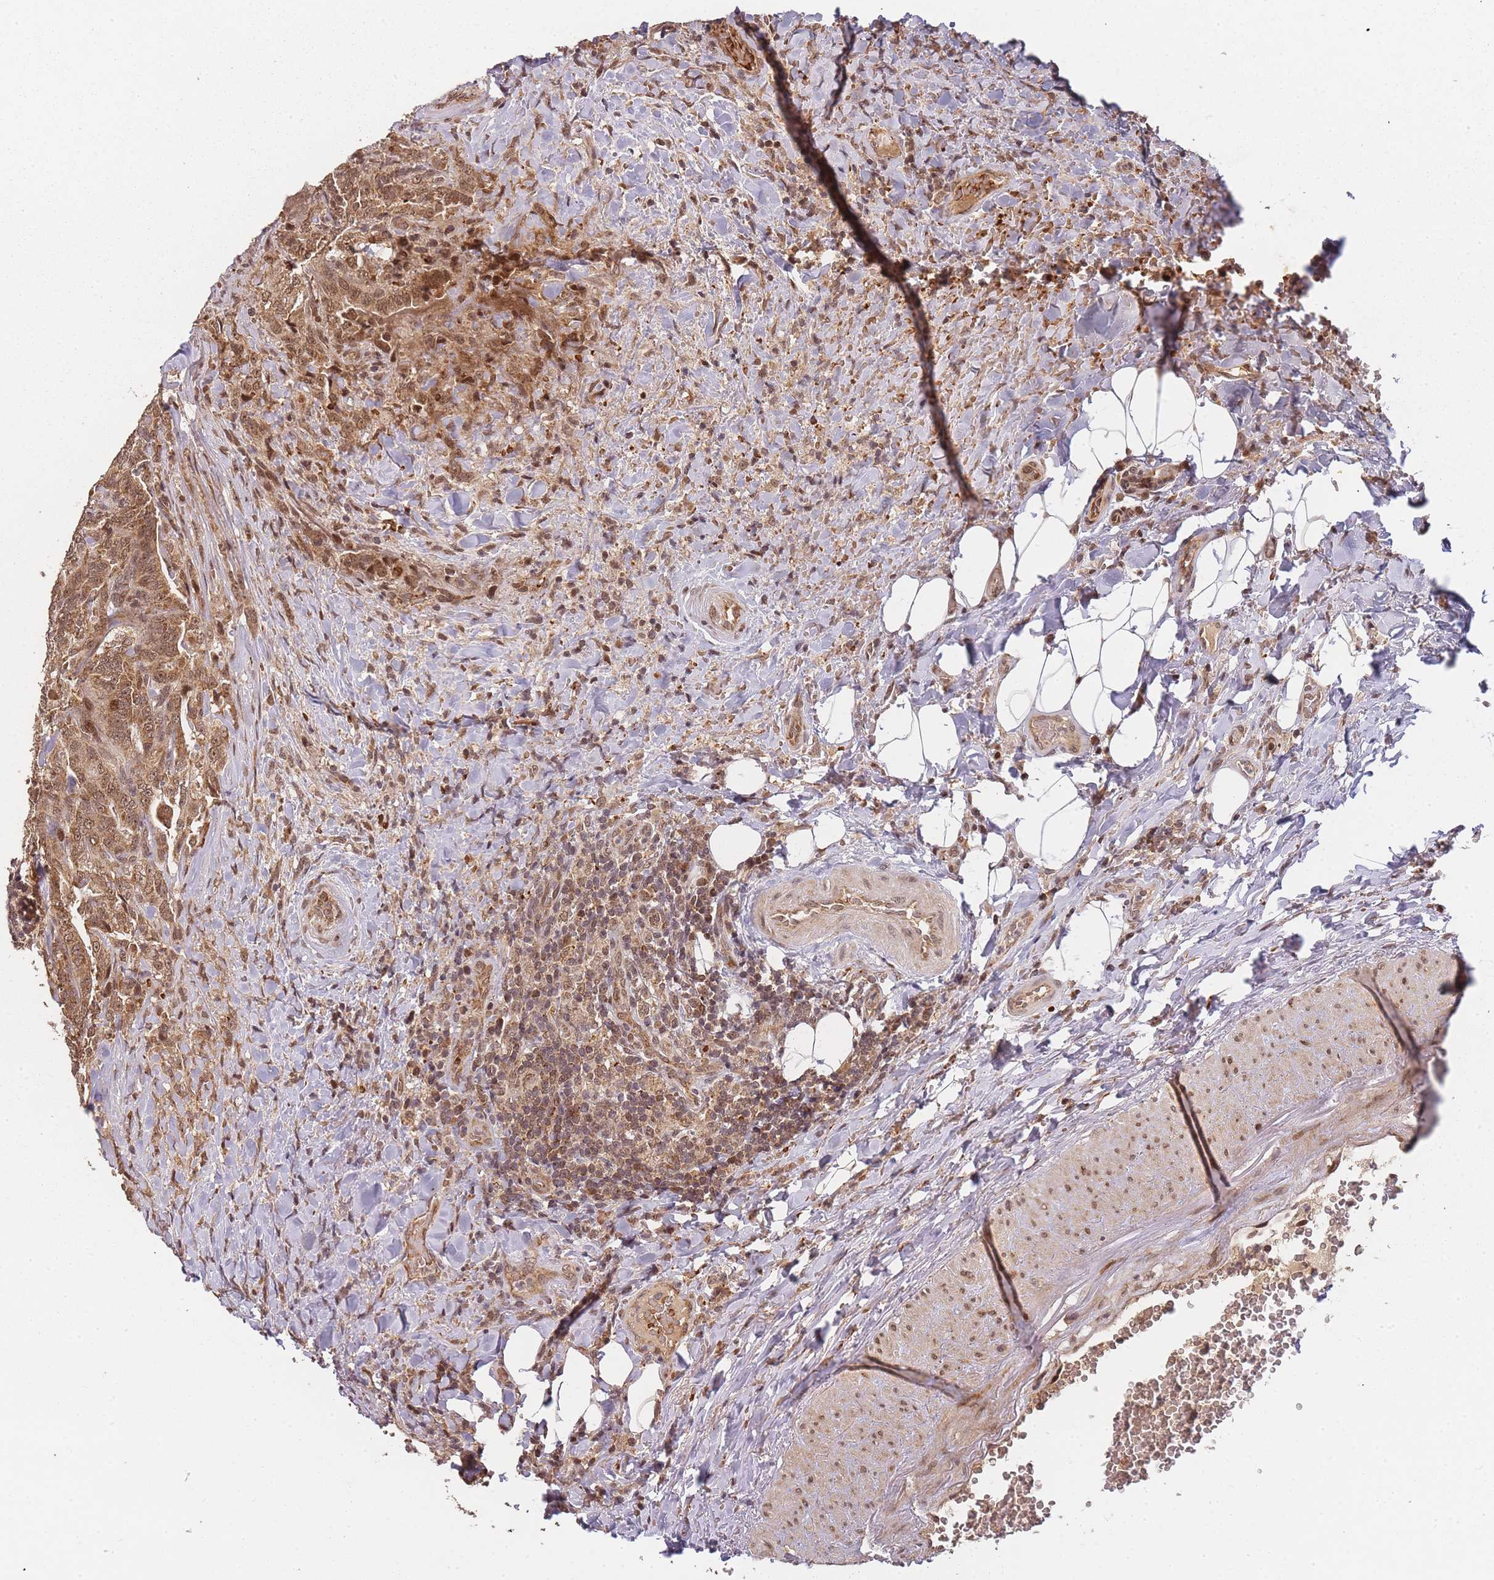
{"staining": {"intensity": "moderate", "quantity": ">75%", "location": "cytoplasmic/membranous,nuclear"}, "tissue": "thyroid cancer", "cell_type": "Tumor cells", "image_type": "cancer", "snomed": [{"axis": "morphology", "description": "Papillary adenocarcinoma, NOS"}, {"axis": "topography", "description": "Thyroid gland"}], "caption": "Protein staining reveals moderate cytoplasmic/membranous and nuclear staining in about >75% of tumor cells in thyroid papillary adenocarcinoma.", "gene": "ZNF497", "patient": {"sex": "male", "age": 61}}